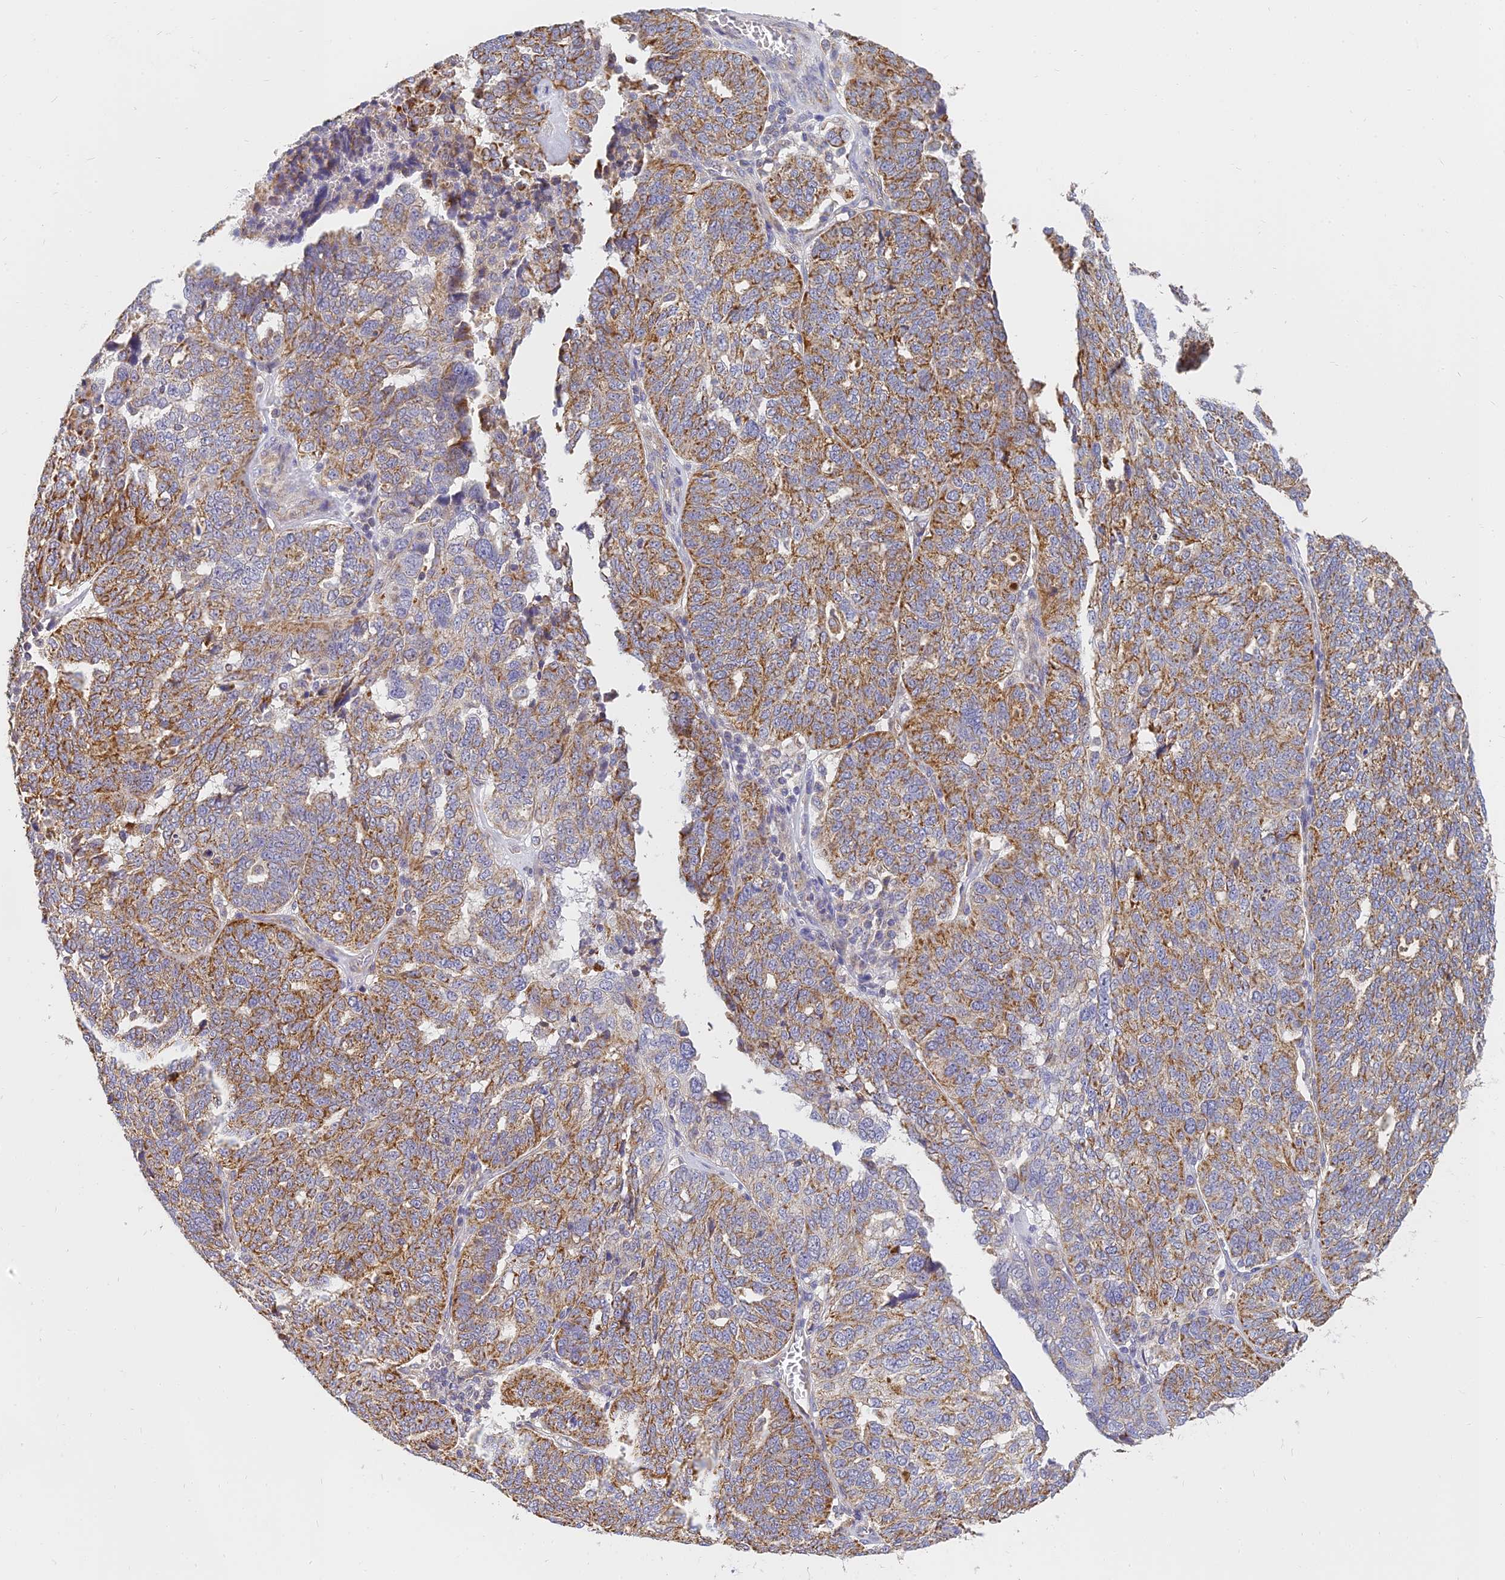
{"staining": {"intensity": "moderate", "quantity": ">75%", "location": "cytoplasmic/membranous"}, "tissue": "ovarian cancer", "cell_type": "Tumor cells", "image_type": "cancer", "snomed": [{"axis": "morphology", "description": "Cystadenocarcinoma, serous, NOS"}, {"axis": "topography", "description": "Ovary"}], "caption": "Immunohistochemistry (IHC) photomicrograph of neoplastic tissue: serous cystadenocarcinoma (ovarian) stained using IHC reveals medium levels of moderate protein expression localized specifically in the cytoplasmic/membranous of tumor cells, appearing as a cytoplasmic/membranous brown color.", "gene": "MRPL15", "patient": {"sex": "female", "age": 59}}